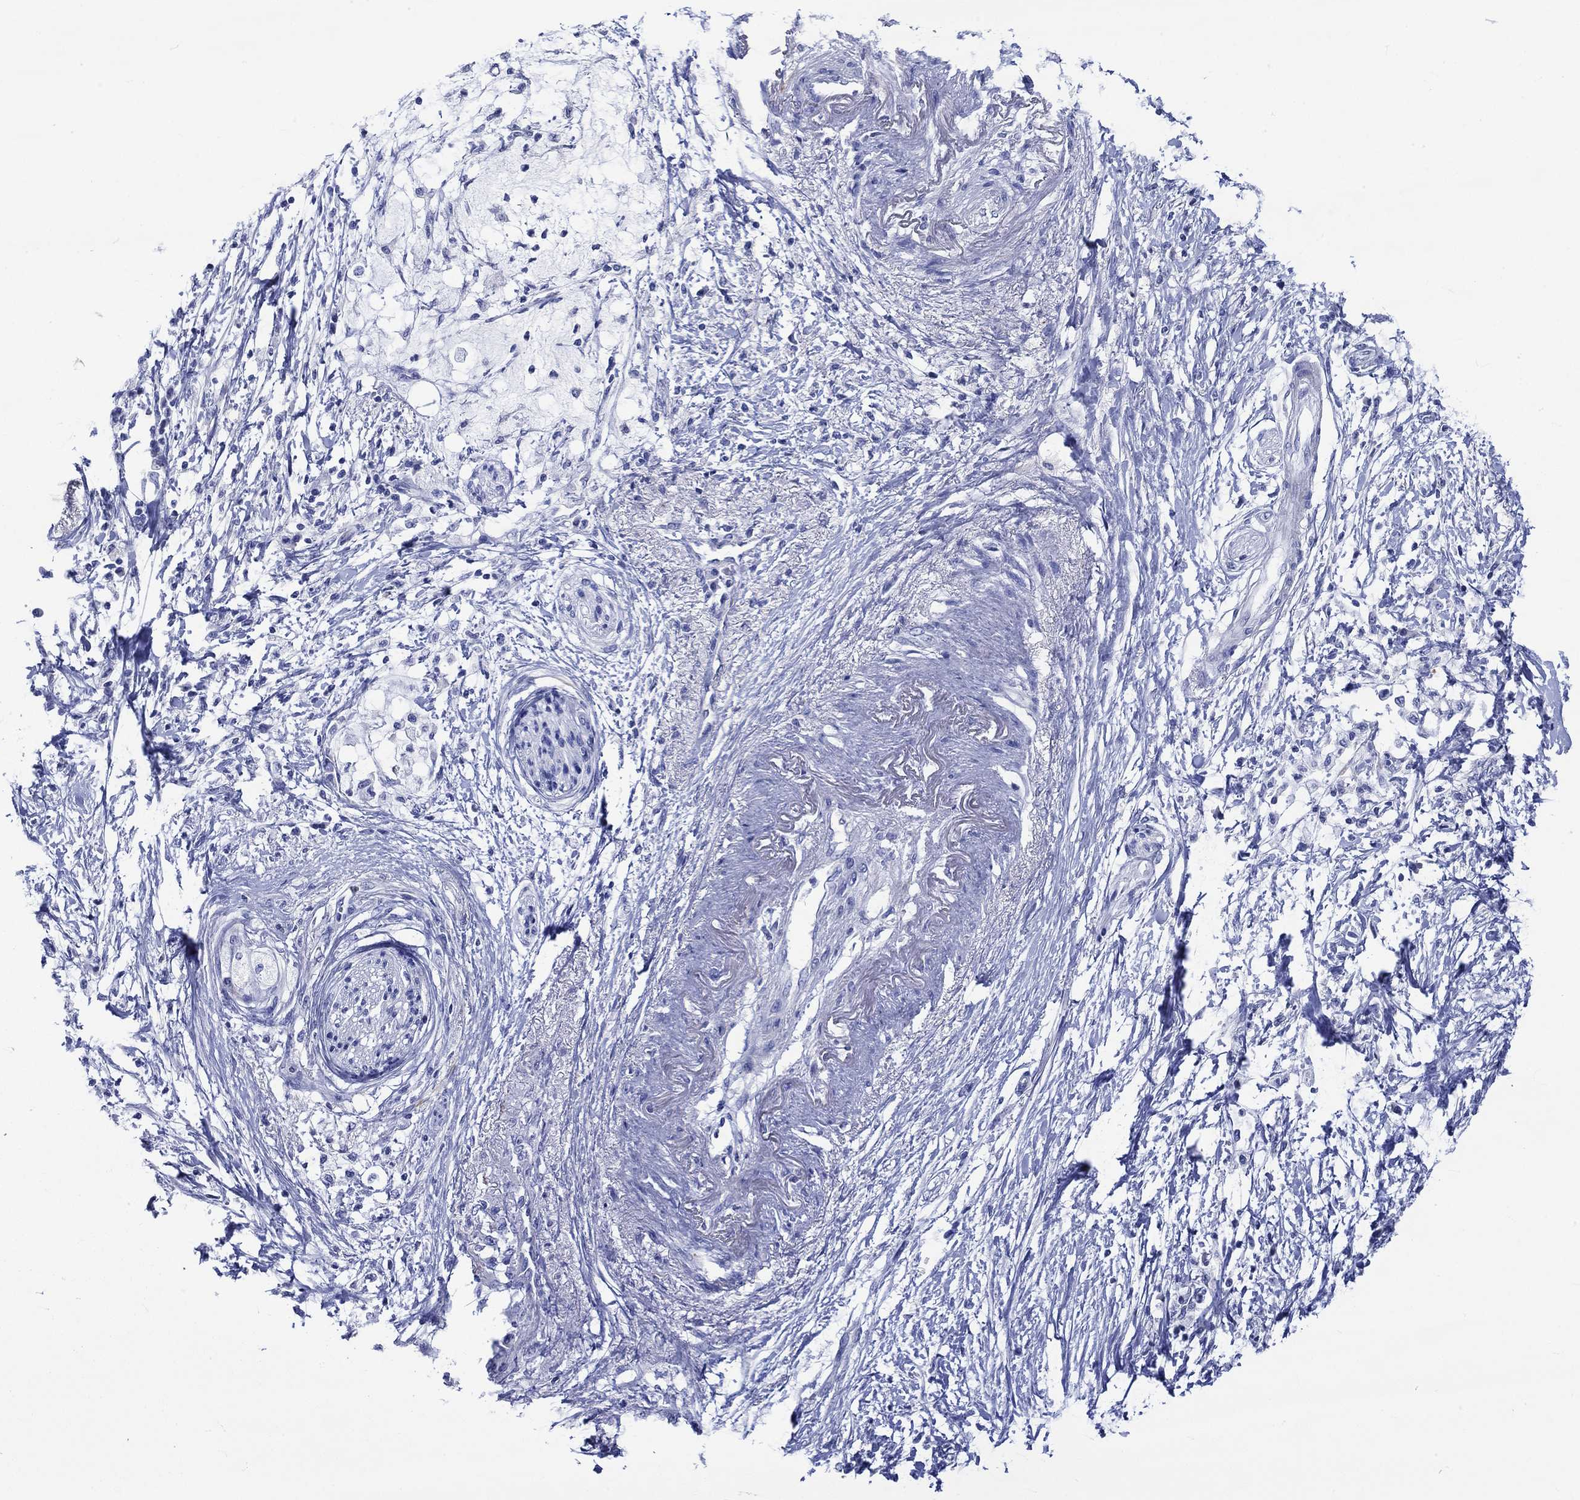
{"staining": {"intensity": "negative", "quantity": "none", "location": "none"}, "tissue": "pancreatic cancer", "cell_type": "Tumor cells", "image_type": "cancer", "snomed": [{"axis": "morphology", "description": "Normal tissue, NOS"}, {"axis": "morphology", "description": "Adenocarcinoma, NOS"}, {"axis": "topography", "description": "Pancreas"}, {"axis": "topography", "description": "Duodenum"}], "caption": "This photomicrograph is of pancreatic cancer stained with immunohistochemistry to label a protein in brown with the nuclei are counter-stained blue. There is no expression in tumor cells.", "gene": "NRIP3", "patient": {"sex": "female", "age": 60}}